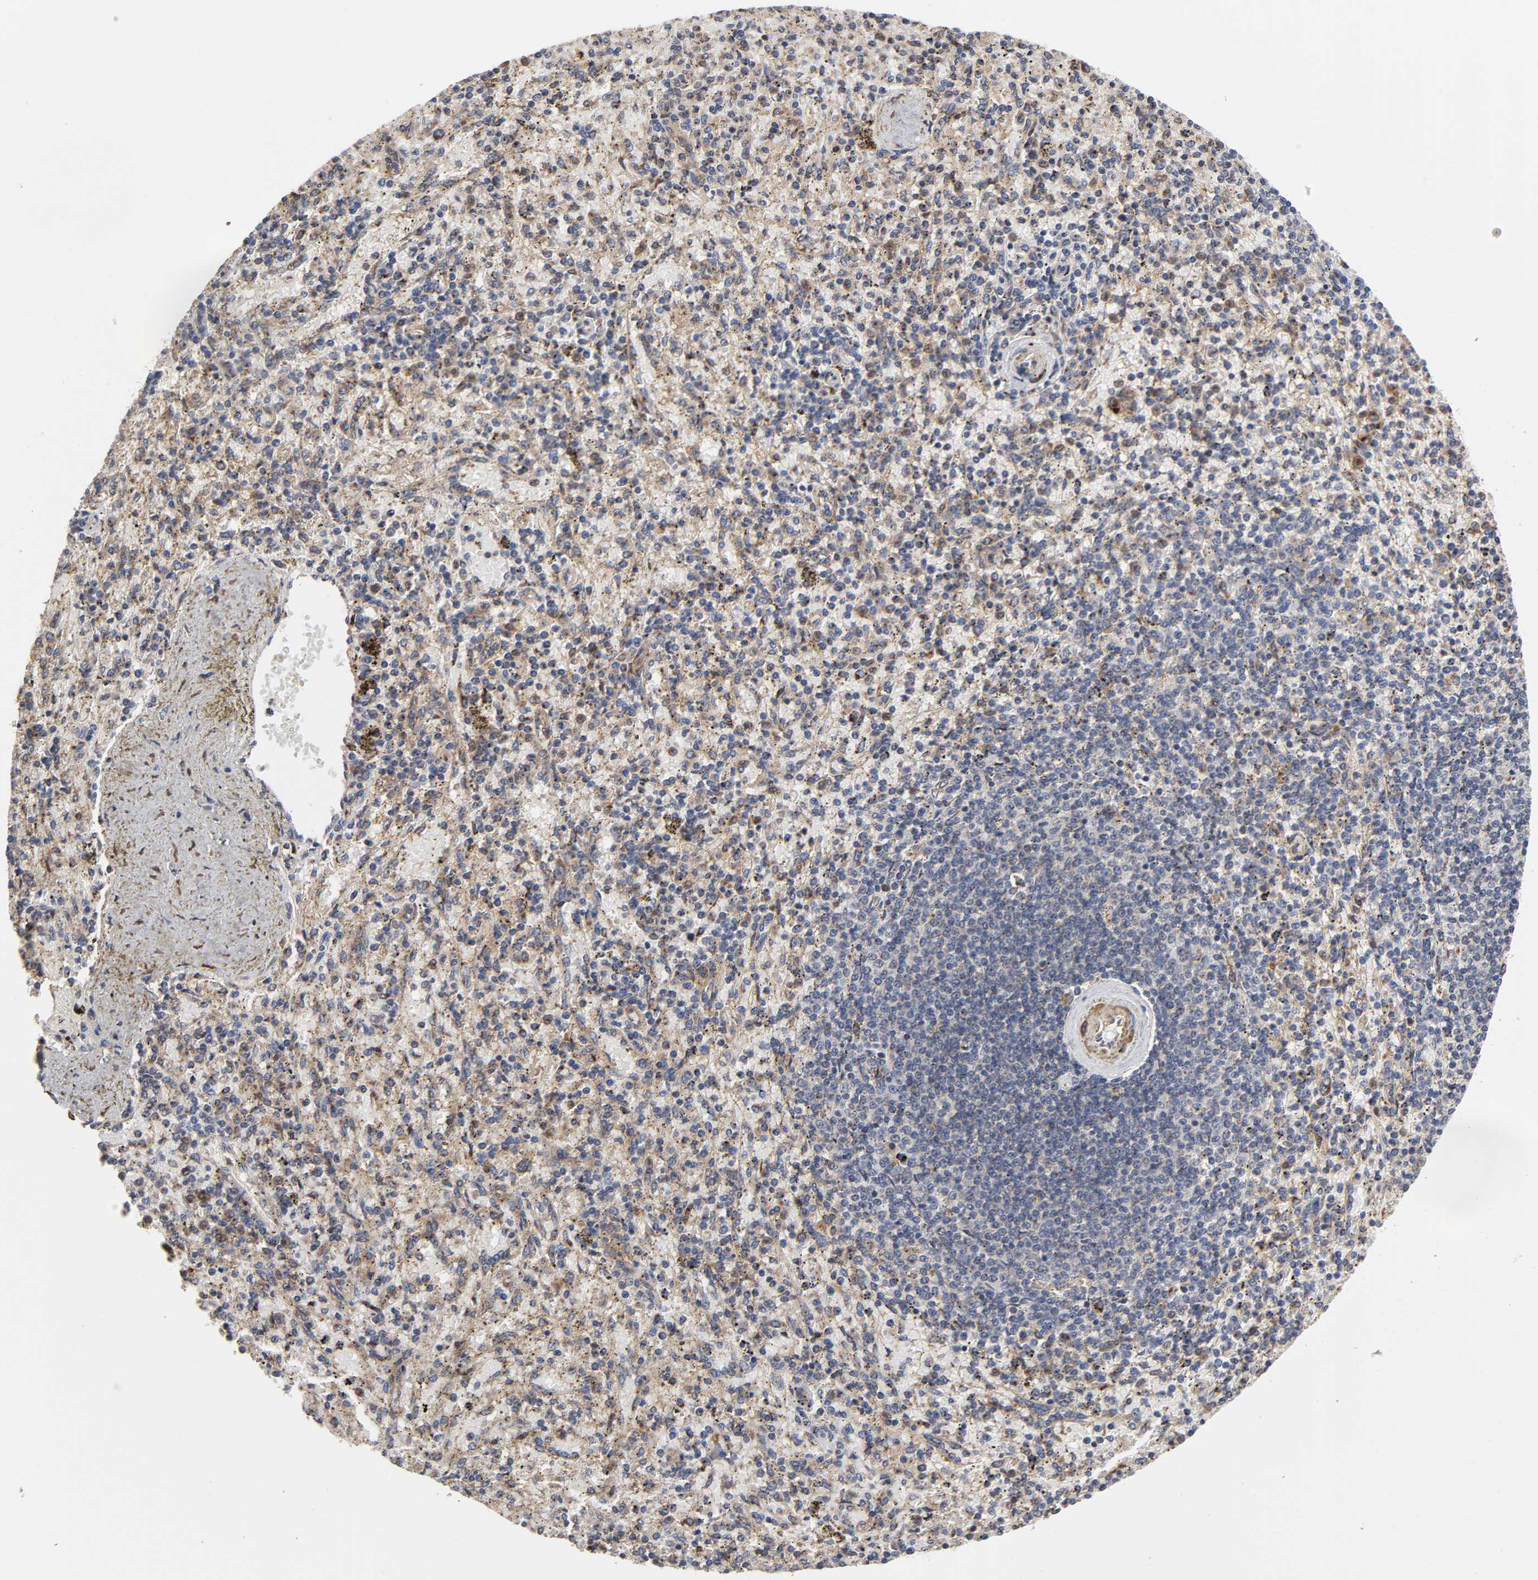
{"staining": {"intensity": "moderate", "quantity": ">75%", "location": "cytoplasmic/membranous"}, "tissue": "spleen", "cell_type": "Cells in red pulp", "image_type": "normal", "snomed": [{"axis": "morphology", "description": "Normal tissue, NOS"}, {"axis": "topography", "description": "Spleen"}], "caption": "Spleen stained with a brown dye displays moderate cytoplasmic/membranous positive expression in about >75% of cells in red pulp.", "gene": "GNPTG", "patient": {"sex": "female", "age": 43}}